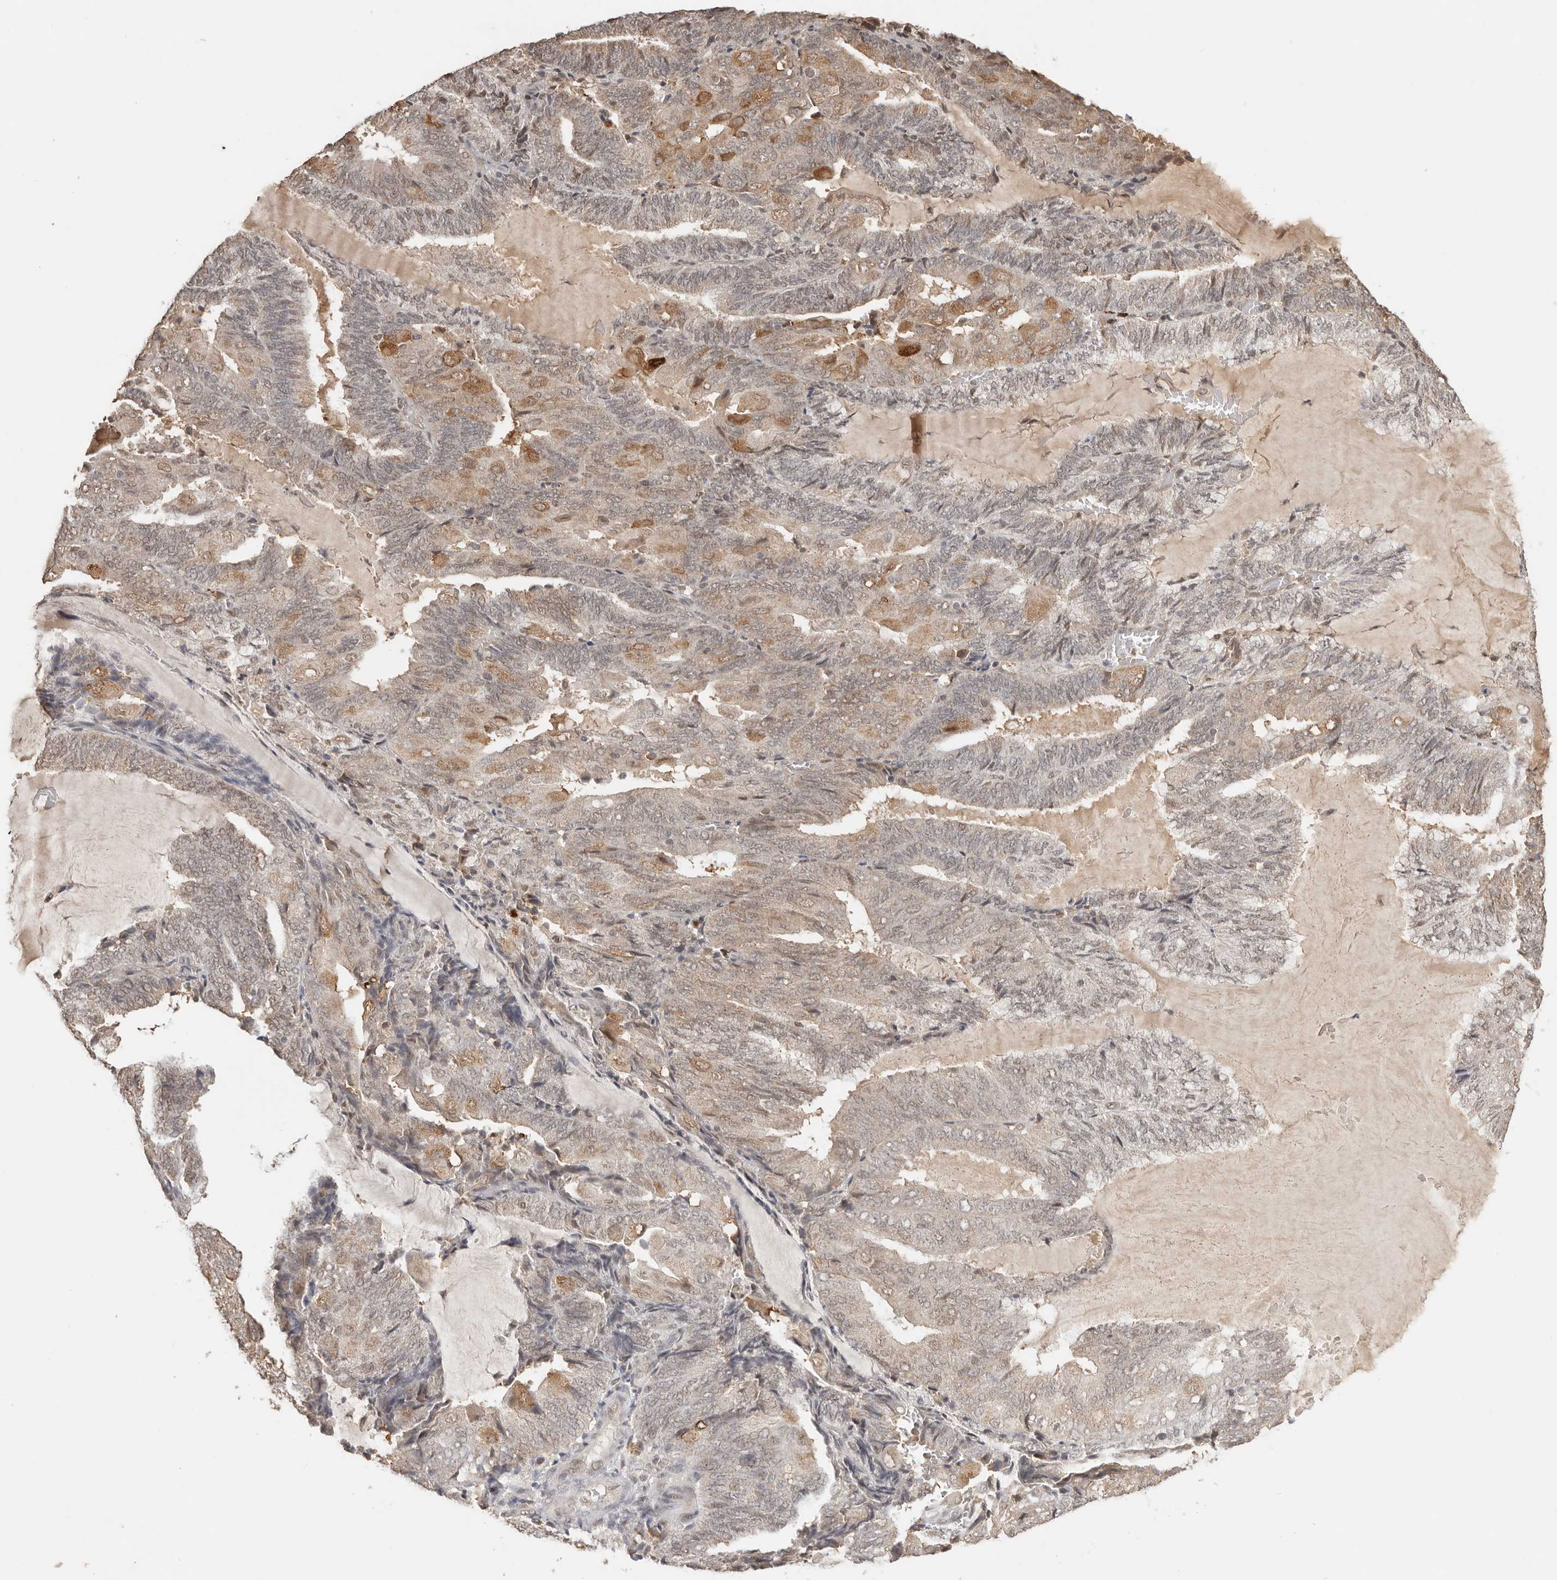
{"staining": {"intensity": "moderate", "quantity": "<25%", "location": "cytoplasmic/membranous"}, "tissue": "endometrial cancer", "cell_type": "Tumor cells", "image_type": "cancer", "snomed": [{"axis": "morphology", "description": "Adenocarcinoma, NOS"}, {"axis": "topography", "description": "Endometrium"}], "caption": "A micrograph of endometrial cancer stained for a protein reveals moderate cytoplasmic/membranous brown staining in tumor cells.", "gene": "SEC14L1", "patient": {"sex": "female", "age": 81}}